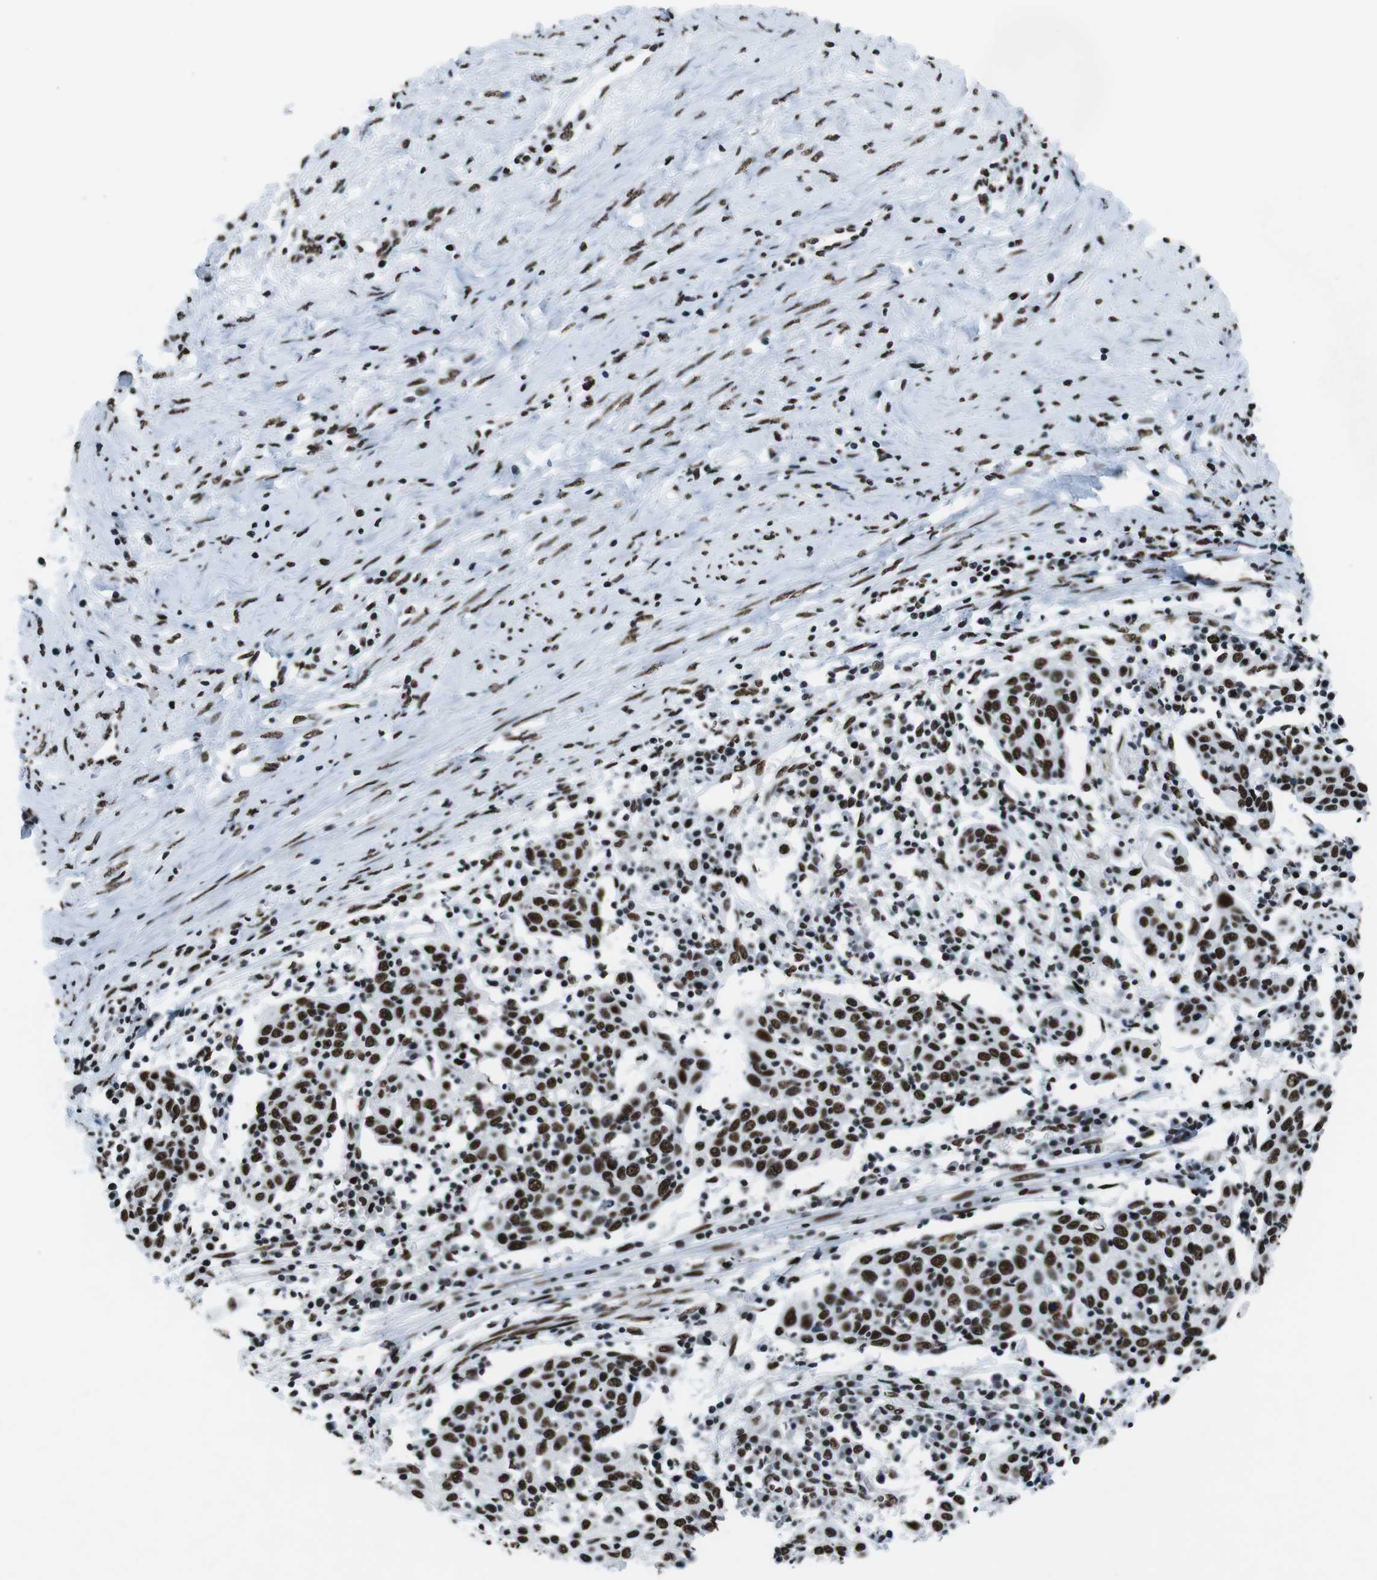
{"staining": {"intensity": "strong", "quantity": ">75%", "location": "nuclear"}, "tissue": "cervical cancer", "cell_type": "Tumor cells", "image_type": "cancer", "snomed": [{"axis": "morphology", "description": "Squamous cell carcinoma, NOS"}, {"axis": "topography", "description": "Cervix"}], "caption": "Squamous cell carcinoma (cervical) tissue exhibits strong nuclear expression in about >75% of tumor cells", "gene": "CITED2", "patient": {"sex": "female", "age": 40}}